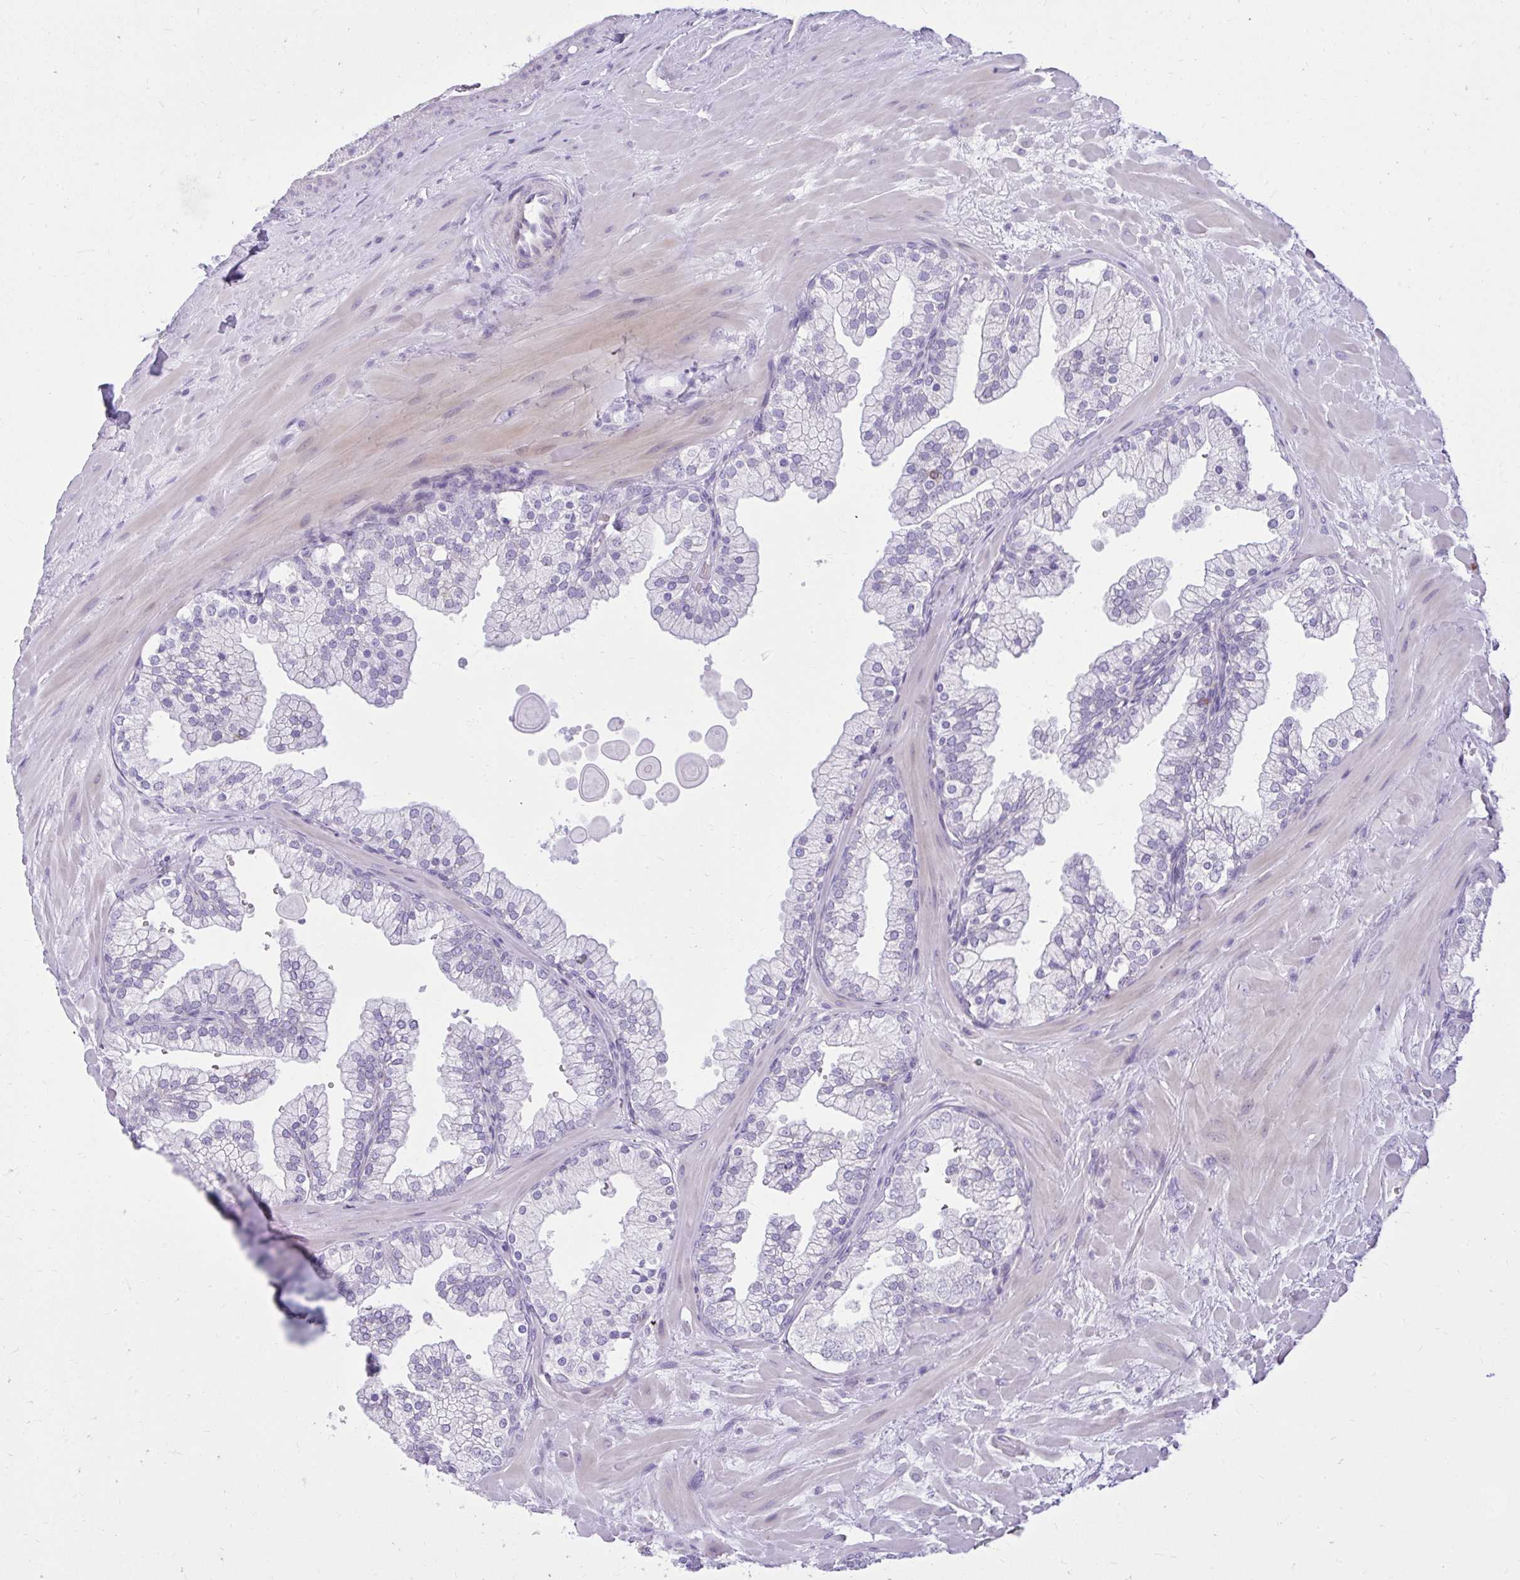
{"staining": {"intensity": "negative", "quantity": "none", "location": "none"}, "tissue": "prostate", "cell_type": "Glandular cells", "image_type": "normal", "snomed": [{"axis": "morphology", "description": "Normal tissue, NOS"}, {"axis": "topography", "description": "Prostate"}, {"axis": "topography", "description": "Peripheral nerve tissue"}], "caption": "Micrograph shows no protein staining in glandular cells of normal prostate.", "gene": "PRAP1", "patient": {"sex": "male", "age": 61}}